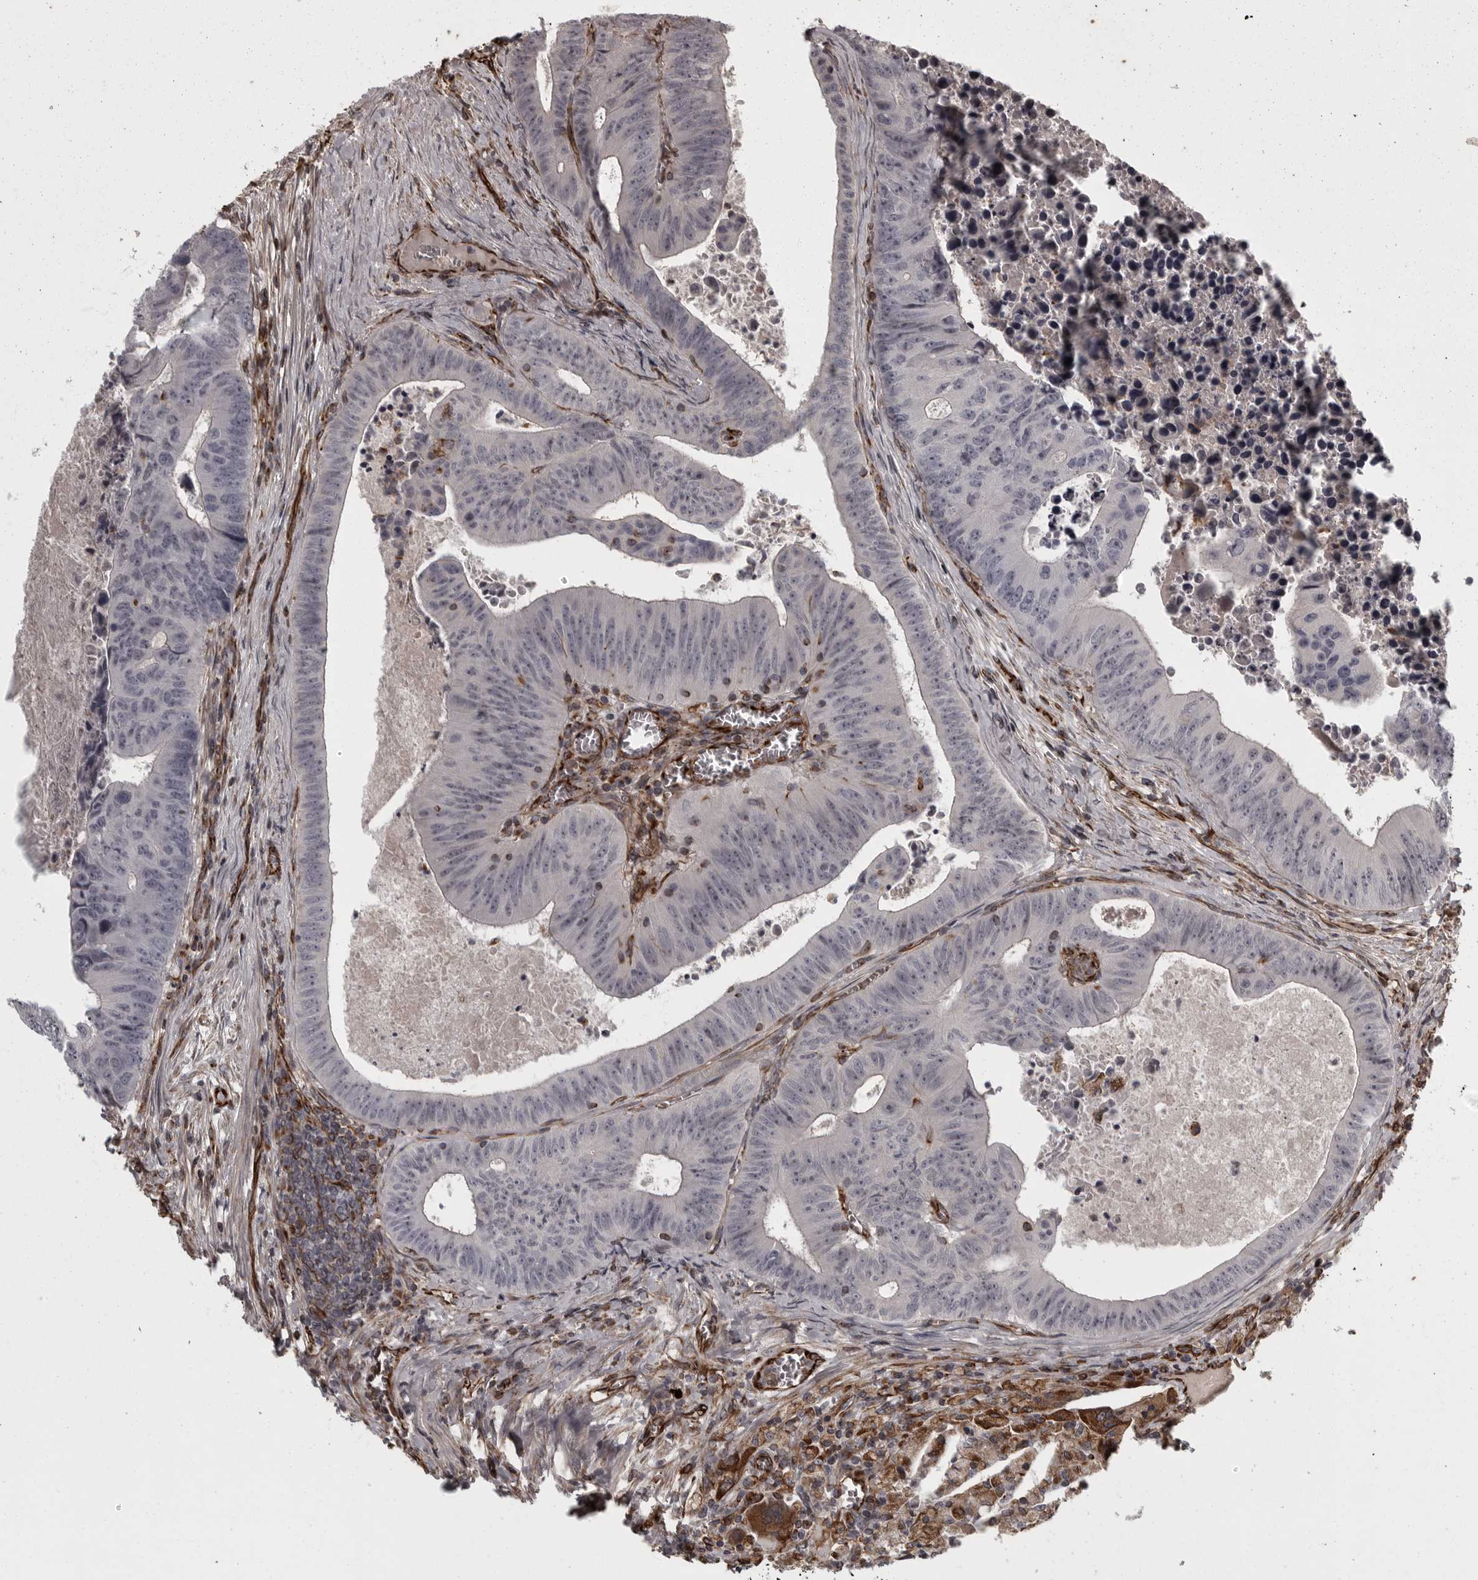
{"staining": {"intensity": "negative", "quantity": "none", "location": "none"}, "tissue": "colorectal cancer", "cell_type": "Tumor cells", "image_type": "cancer", "snomed": [{"axis": "morphology", "description": "Adenocarcinoma, NOS"}, {"axis": "topography", "description": "Colon"}], "caption": "Photomicrograph shows no protein staining in tumor cells of colorectal adenocarcinoma tissue.", "gene": "FAAP100", "patient": {"sex": "male", "age": 87}}